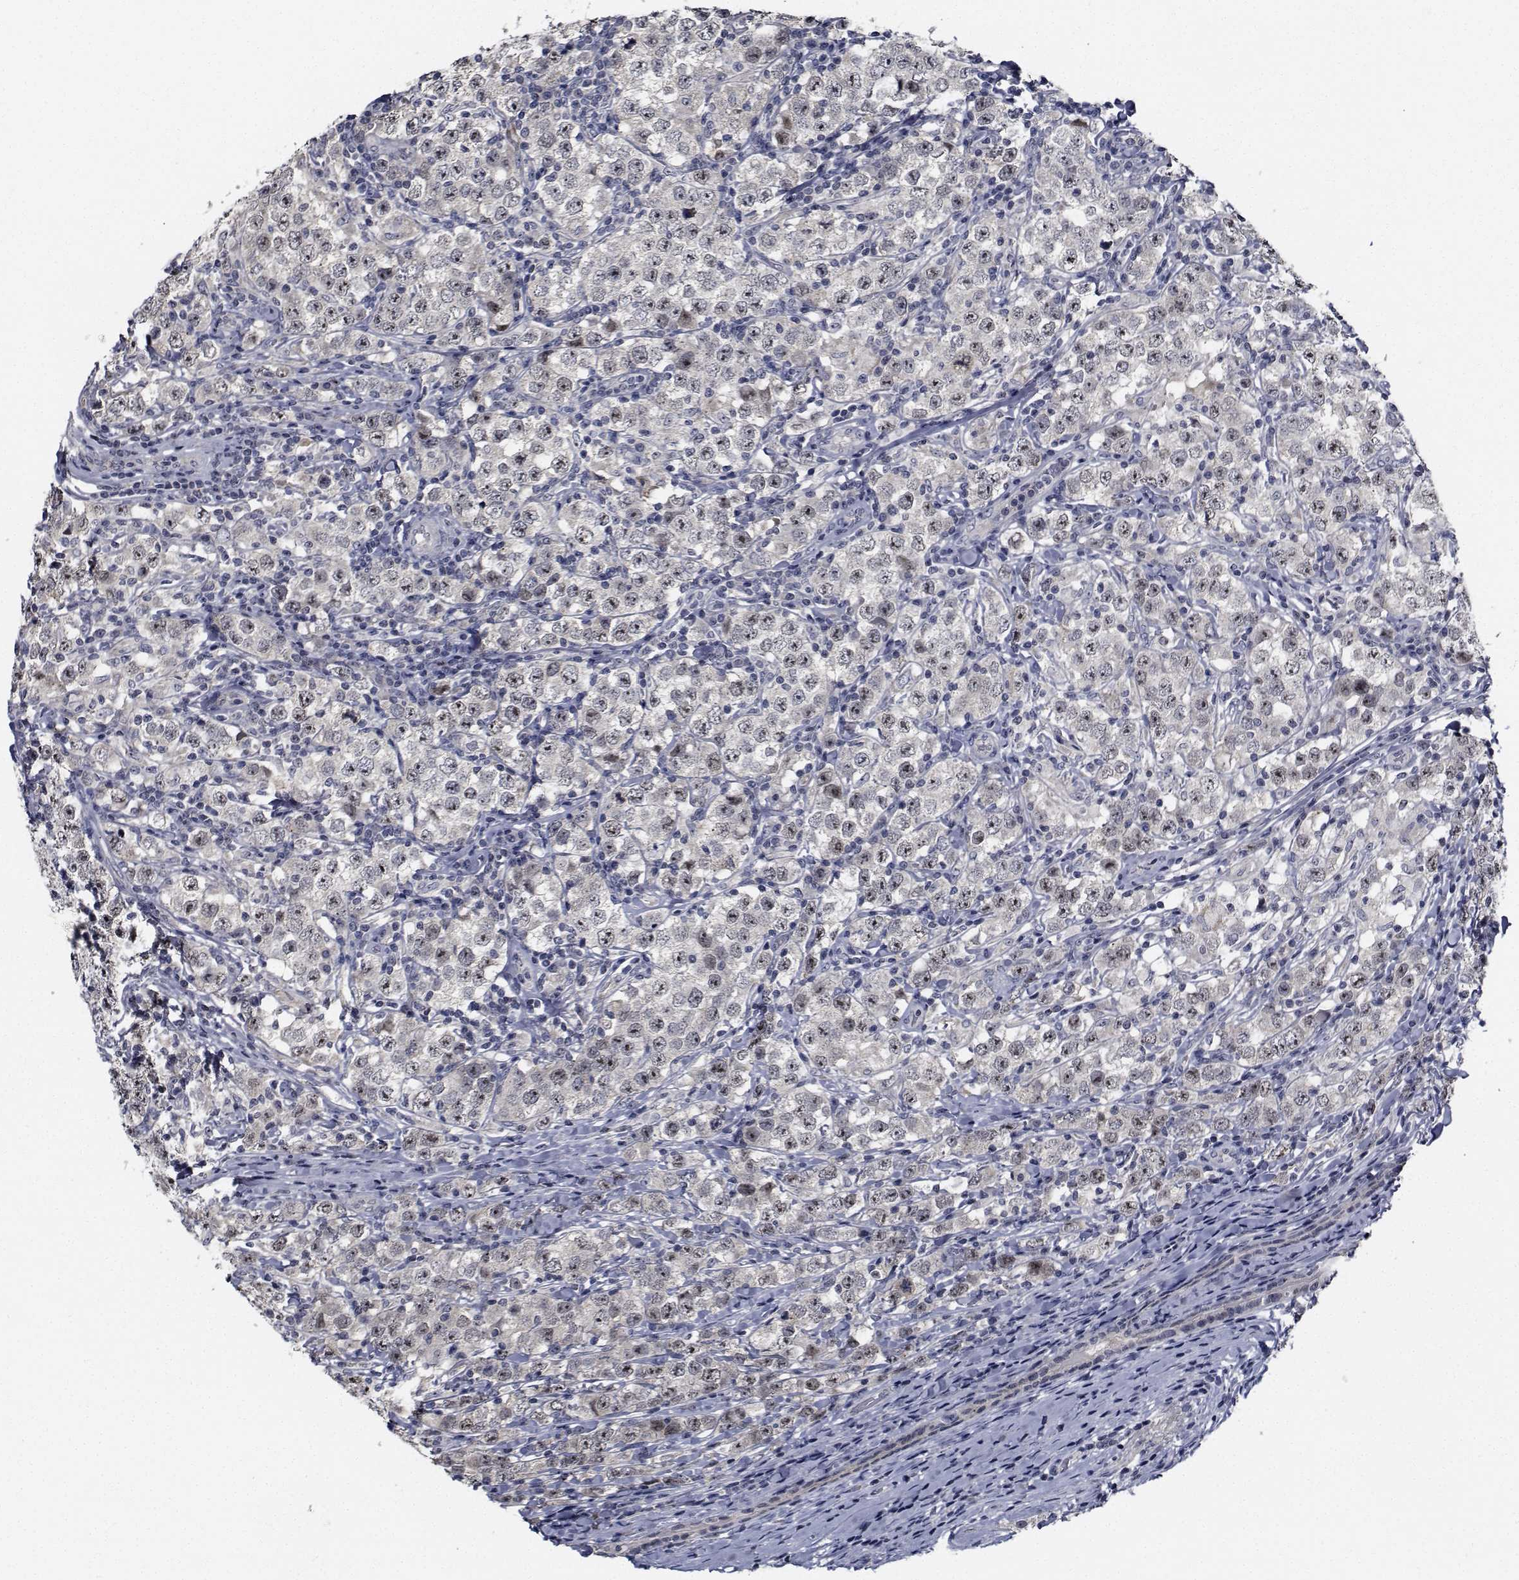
{"staining": {"intensity": "weak", "quantity": "25%-75%", "location": "nuclear"}, "tissue": "testis cancer", "cell_type": "Tumor cells", "image_type": "cancer", "snomed": [{"axis": "morphology", "description": "Seminoma, NOS"}, {"axis": "morphology", "description": "Carcinoma, Embryonal, NOS"}, {"axis": "topography", "description": "Testis"}], "caption": "A high-resolution photomicrograph shows immunohistochemistry staining of testis cancer, which reveals weak nuclear expression in approximately 25%-75% of tumor cells. The staining was performed using DAB, with brown indicating positive protein expression. Nuclei are stained blue with hematoxylin.", "gene": "NVL", "patient": {"sex": "male", "age": 41}}